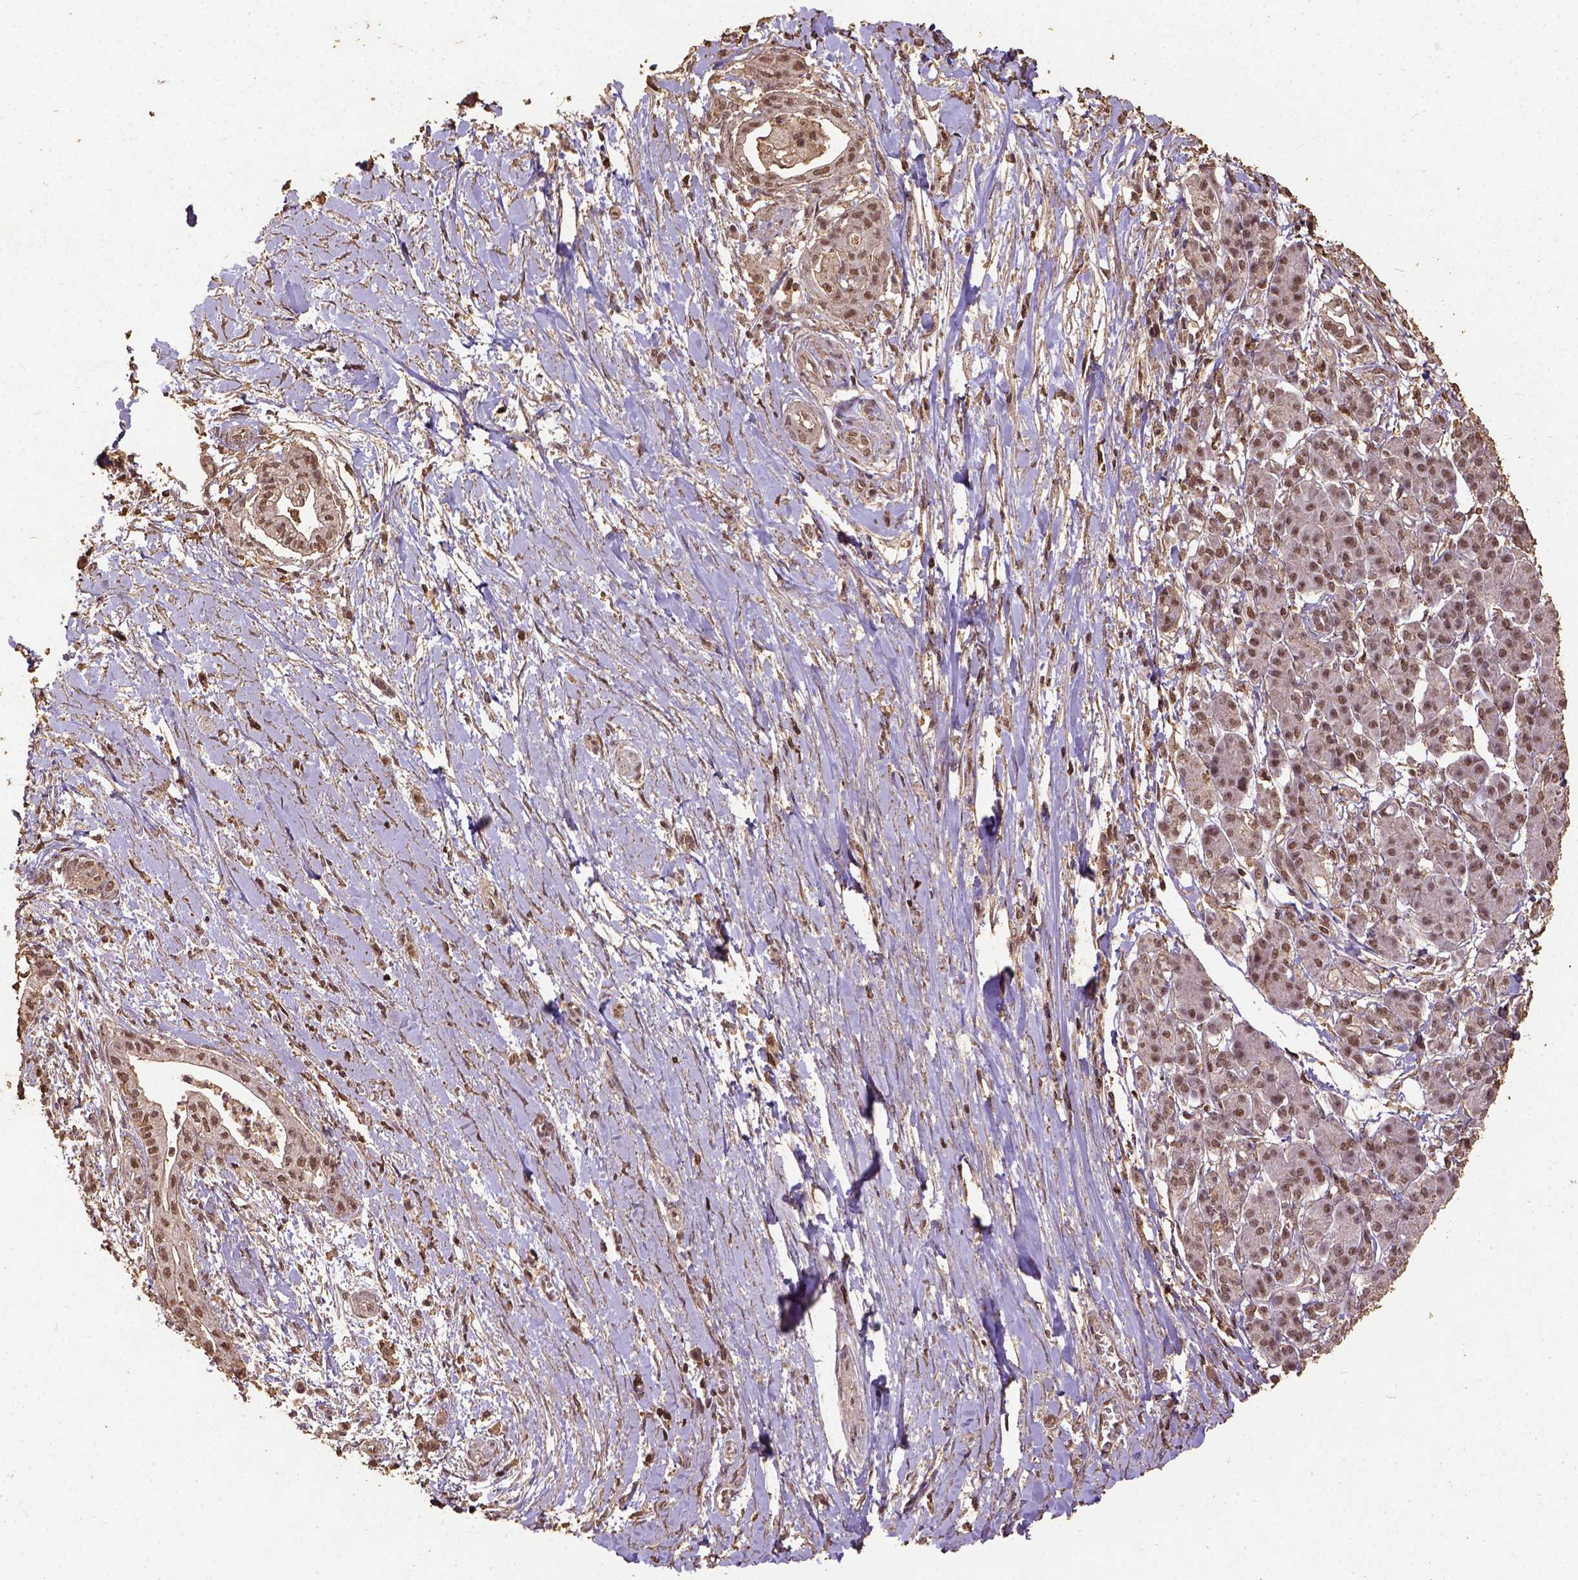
{"staining": {"intensity": "weak", "quantity": "<25%", "location": "nuclear"}, "tissue": "pancreatic cancer", "cell_type": "Tumor cells", "image_type": "cancer", "snomed": [{"axis": "morphology", "description": "Normal tissue, NOS"}, {"axis": "morphology", "description": "Adenocarcinoma, NOS"}, {"axis": "topography", "description": "Lymph node"}, {"axis": "topography", "description": "Pancreas"}], "caption": "Adenocarcinoma (pancreatic) was stained to show a protein in brown. There is no significant positivity in tumor cells.", "gene": "NACC1", "patient": {"sex": "female", "age": 58}}